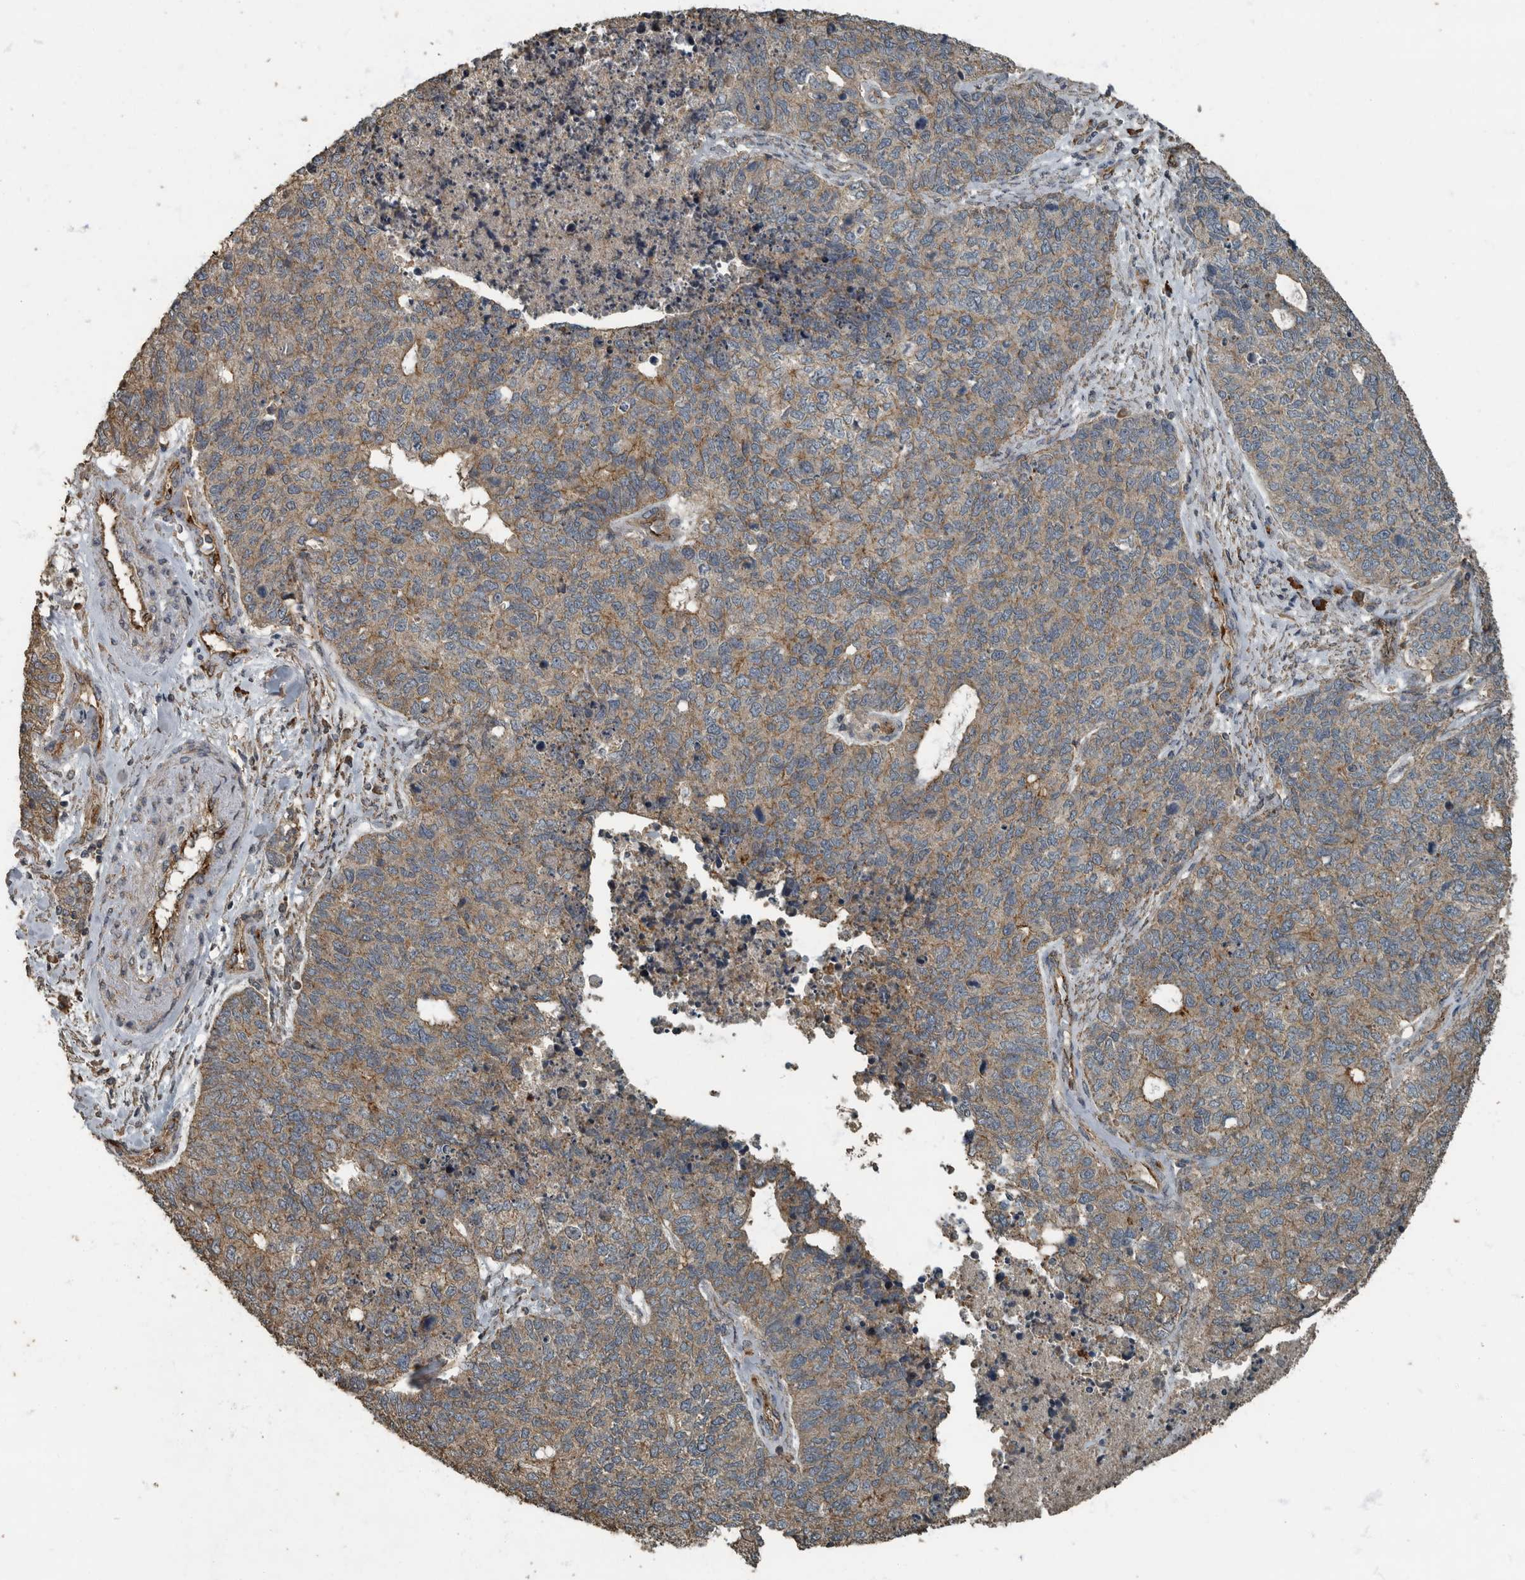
{"staining": {"intensity": "moderate", "quantity": ">75%", "location": "cytoplasmic/membranous"}, "tissue": "cervical cancer", "cell_type": "Tumor cells", "image_type": "cancer", "snomed": [{"axis": "morphology", "description": "Squamous cell carcinoma, NOS"}, {"axis": "topography", "description": "Cervix"}], "caption": "Protein expression analysis of cervical squamous cell carcinoma exhibits moderate cytoplasmic/membranous expression in approximately >75% of tumor cells.", "gene": "IL15RA", "patient": {"sex": "female", "age": 63}}